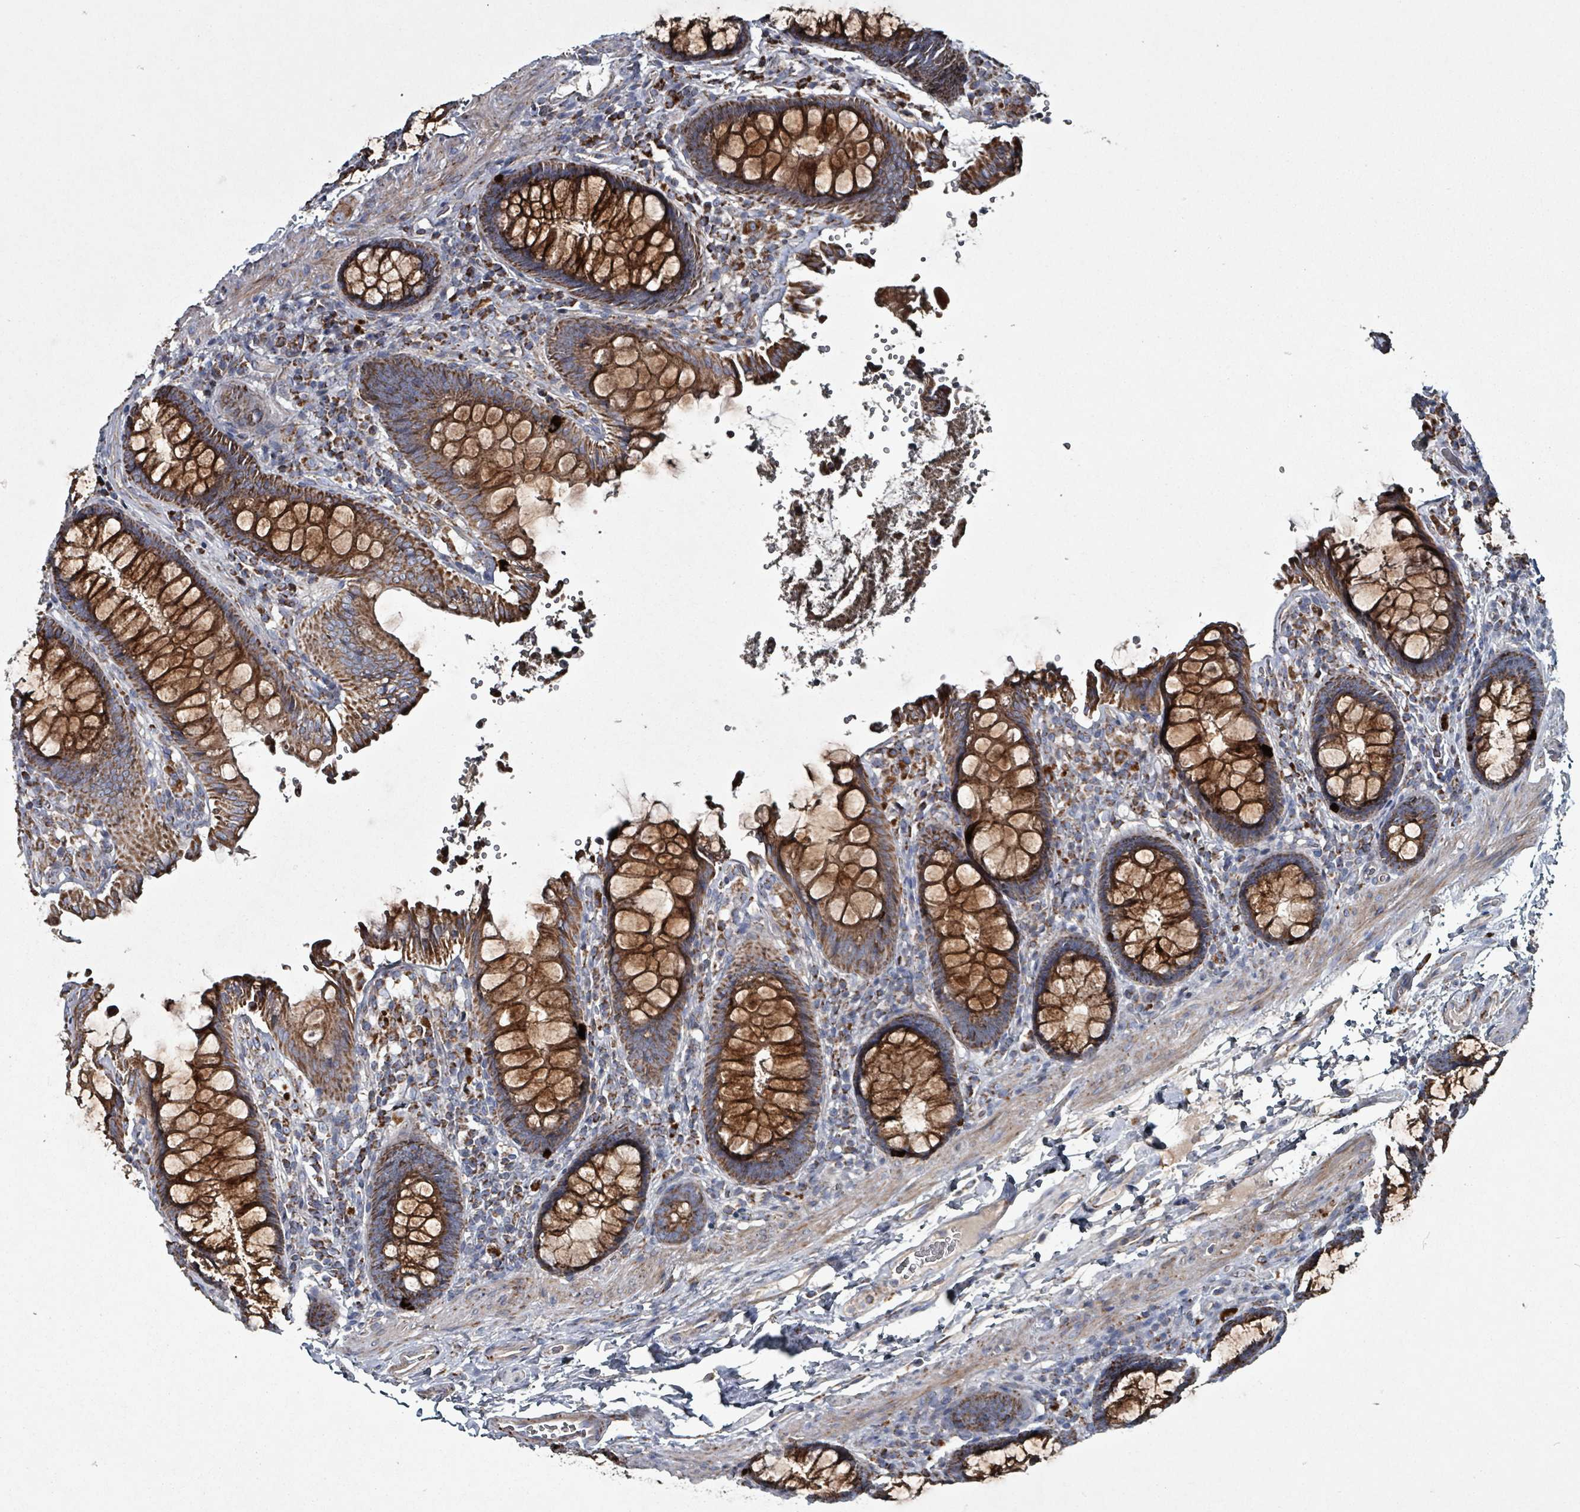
{"staining": {"intensity": "moderate", "quantity": ">75%", "location": "cytoplasmic/membranous"}, "tissue": "colon", "cell_type": "Endothelial cells", "image_type": "normal", "snomed": [{"axis": "morphology", "description": "Normal tissue, NOS"}, {"axis": "topography", "description": "Colon"}], "caption": "Protein analysis of benign colon exhibits moderate cytoplasmic/membranous staining in about >75% of endothelial cells. (DAB (3,3'-diaminobenzidine) IHC with brightfield microscopy, high magnification).", "gene": "ABHD18", "patient": {"sex": "male", "age": 84}}